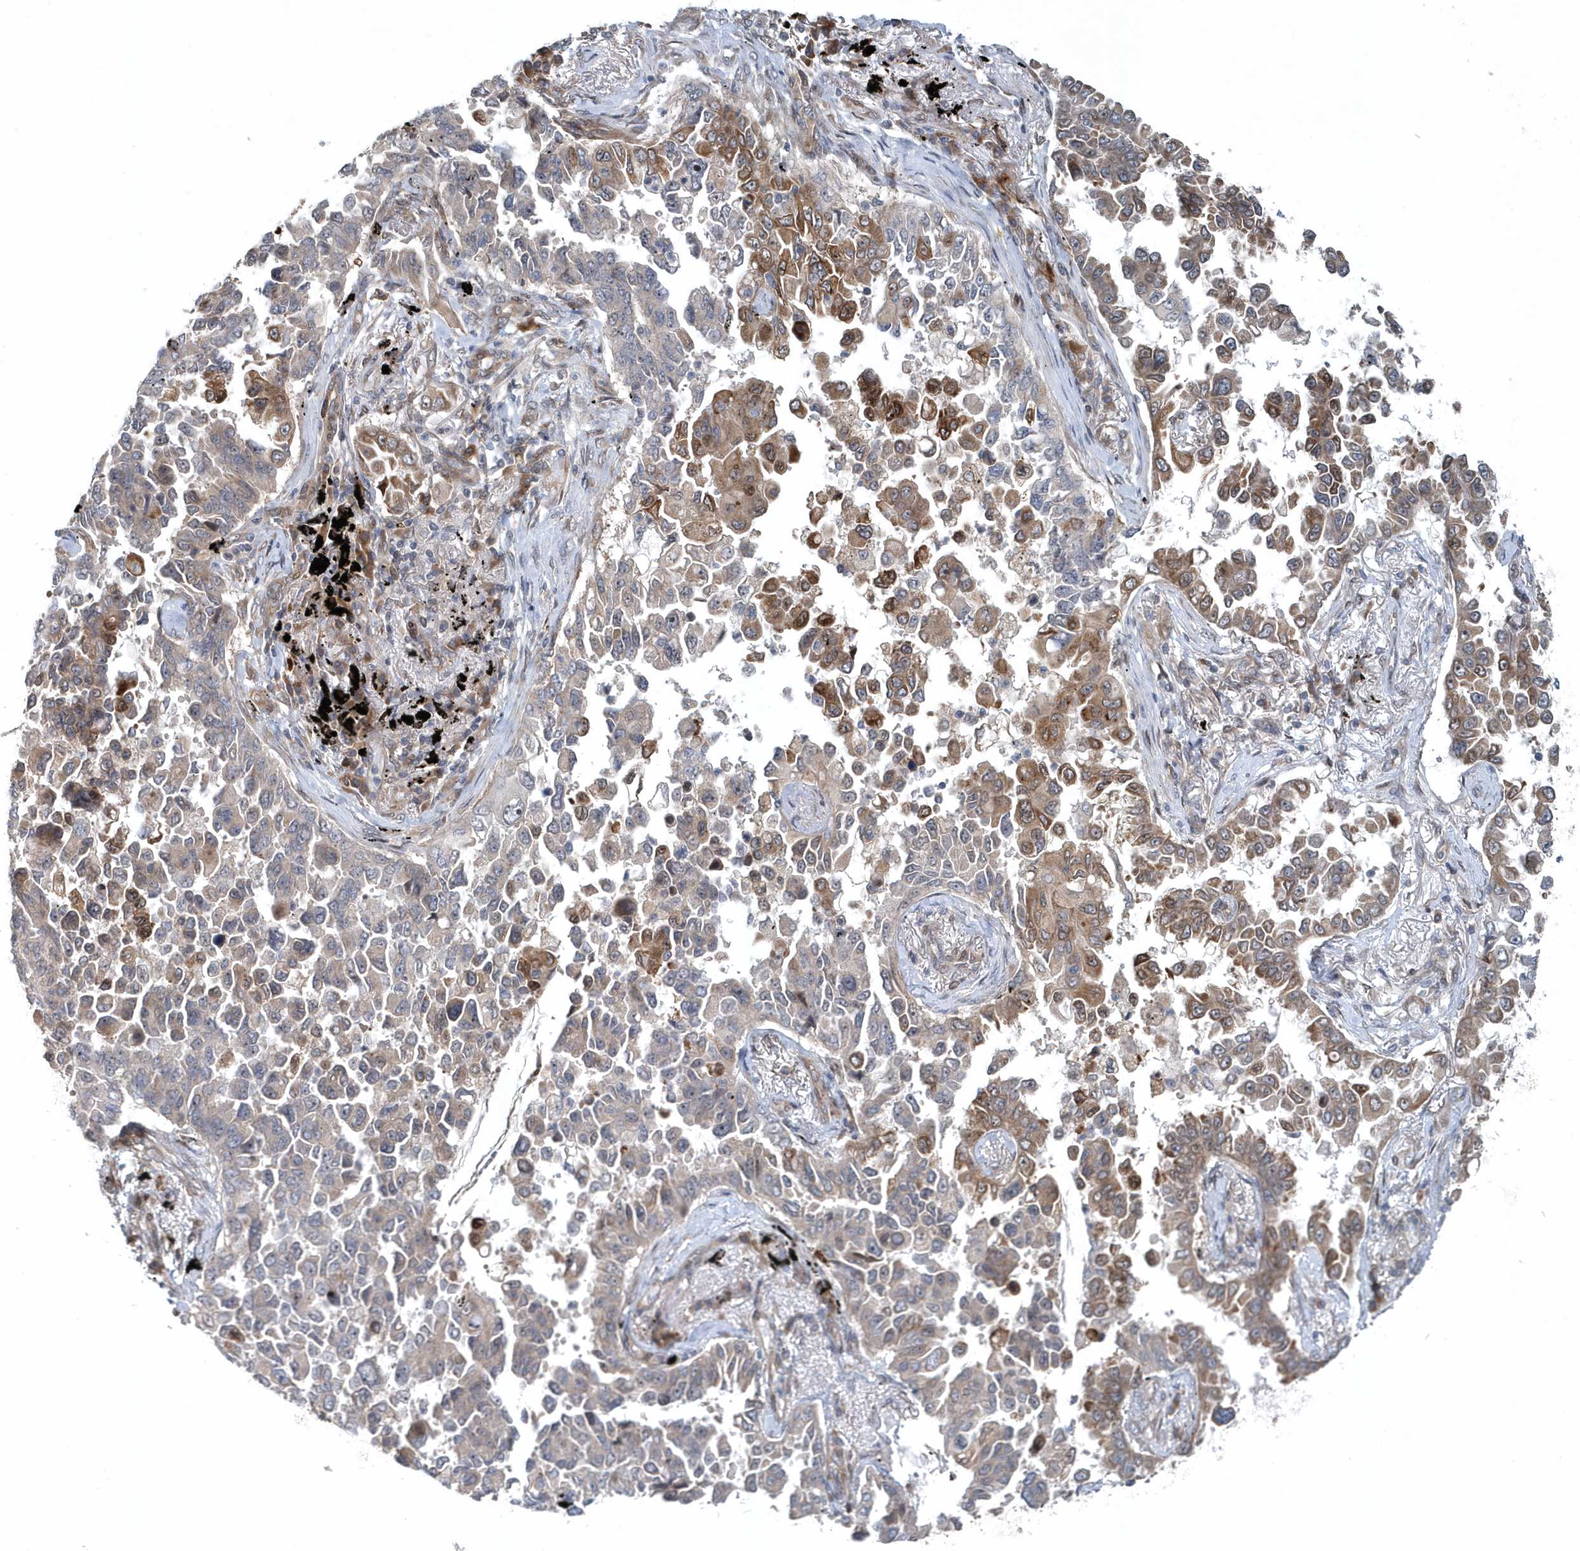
{"staining": {"intensity": "moderate", "quantity": "<25%", "location": "cytoplasmic/membranous"}, "tissue": "lung cancer", "cell_type": "Tumor cells", "image_type": "cancer", "snomed": [{"axis": "morphology", "description": "Adenocarcinoma, NOS"}, {"axis": "topography", "description": "Lung"}], "caption": "A low amount of moderate cytoplasmic/membranous staining is identified in about <25% of tumor cells in lung adenocarcinoma tissue.", "gene": "MCC", "patient": {"sex": "female", "age": 67}}